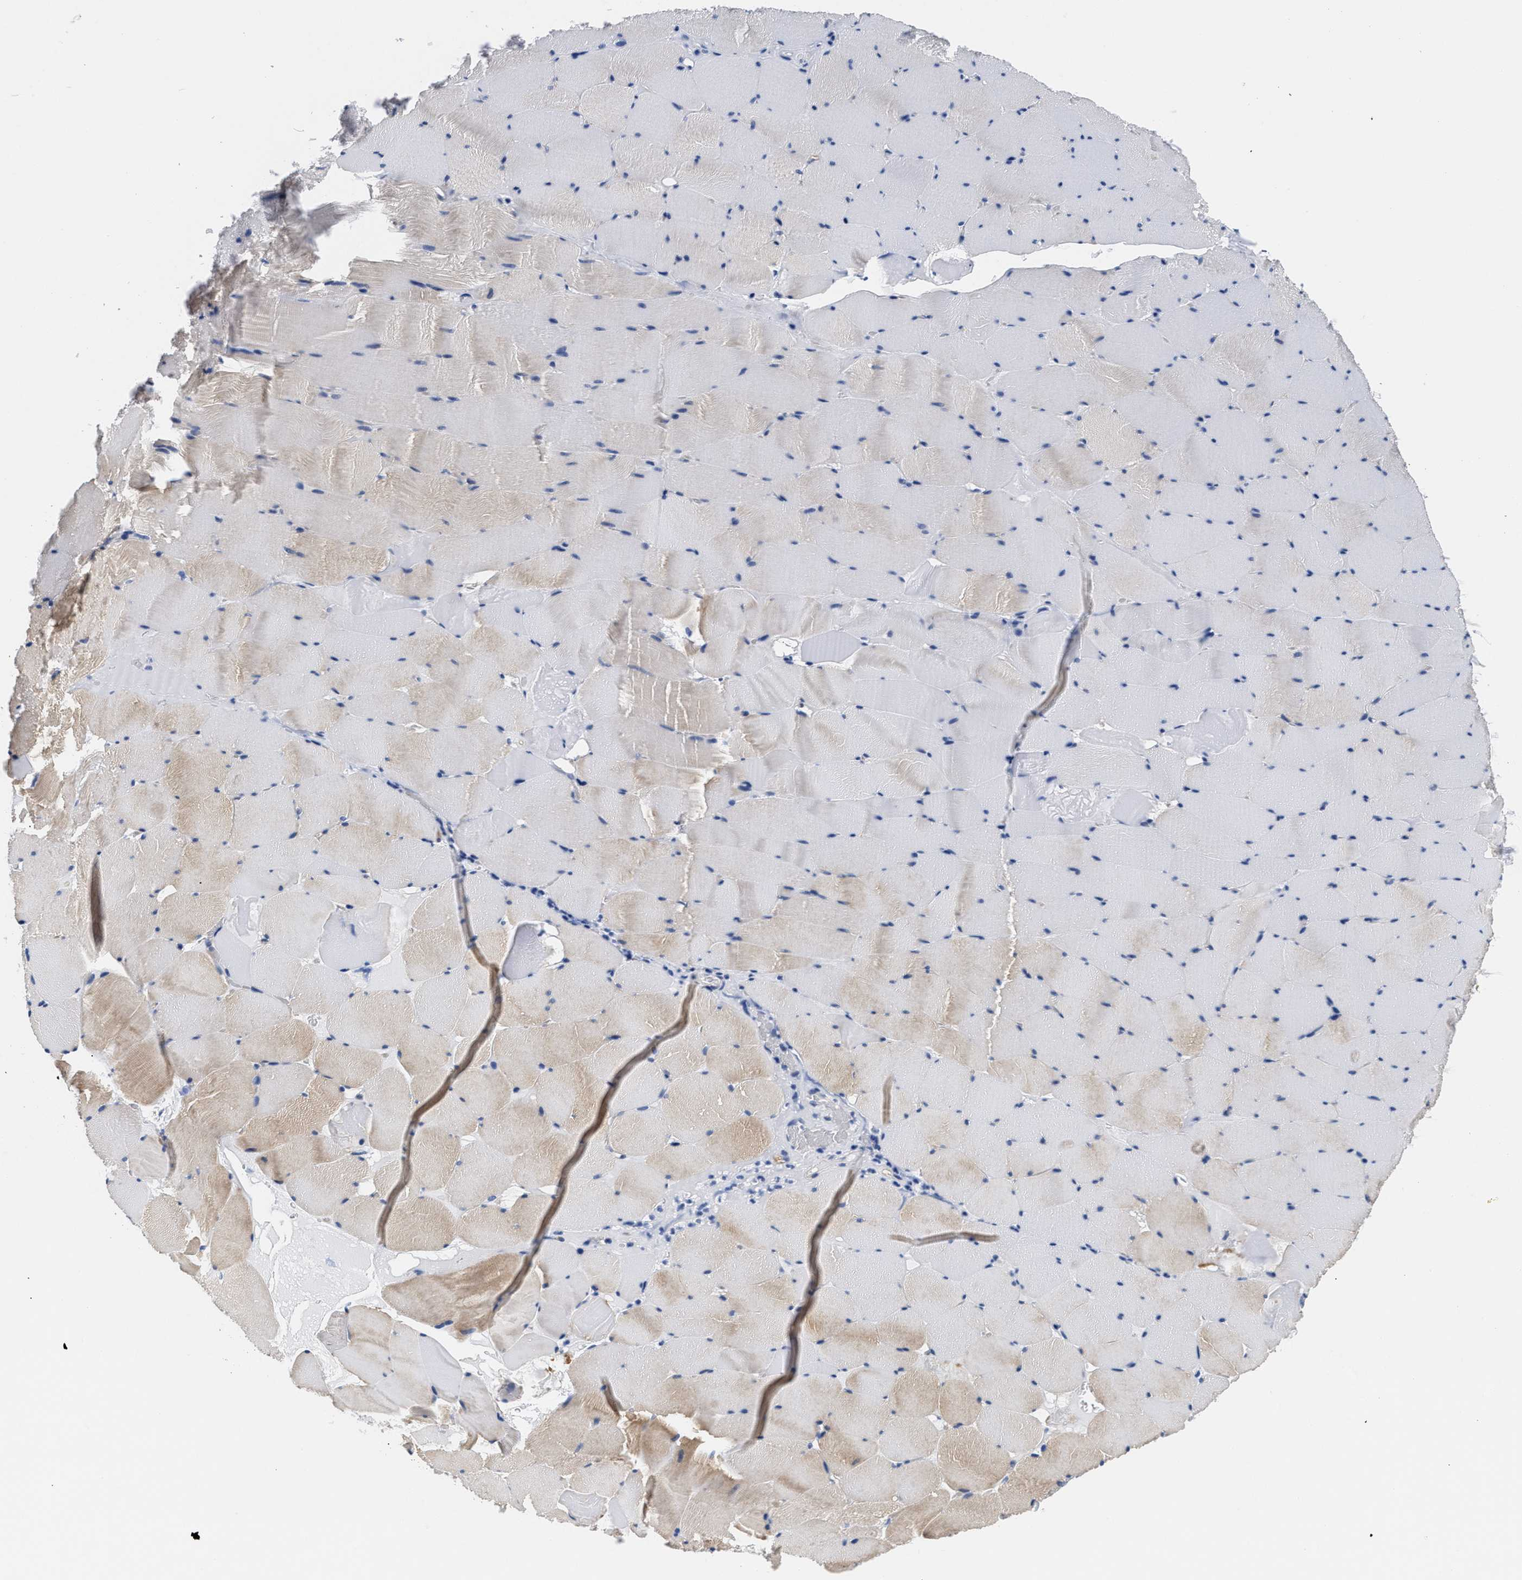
{"staining": {"intensity": "weak", "quantity": "<25%", "location": "cytoplasmic/membranous"}, "tissue": "skeletal muscle", "cell_type": "Myocytes", "image_type": "normal", "snomed": [{"axis": "morphology", "description": "Normal tissue, NOS"}, {"axis": "topography", "description": "Skeletal muscle"}], "caption": "The micrograph displays no significant positivity in myocytes of skeletal muscle.", "gene": "TRIM29", "patient": {"sex": "male", "age": 62}}